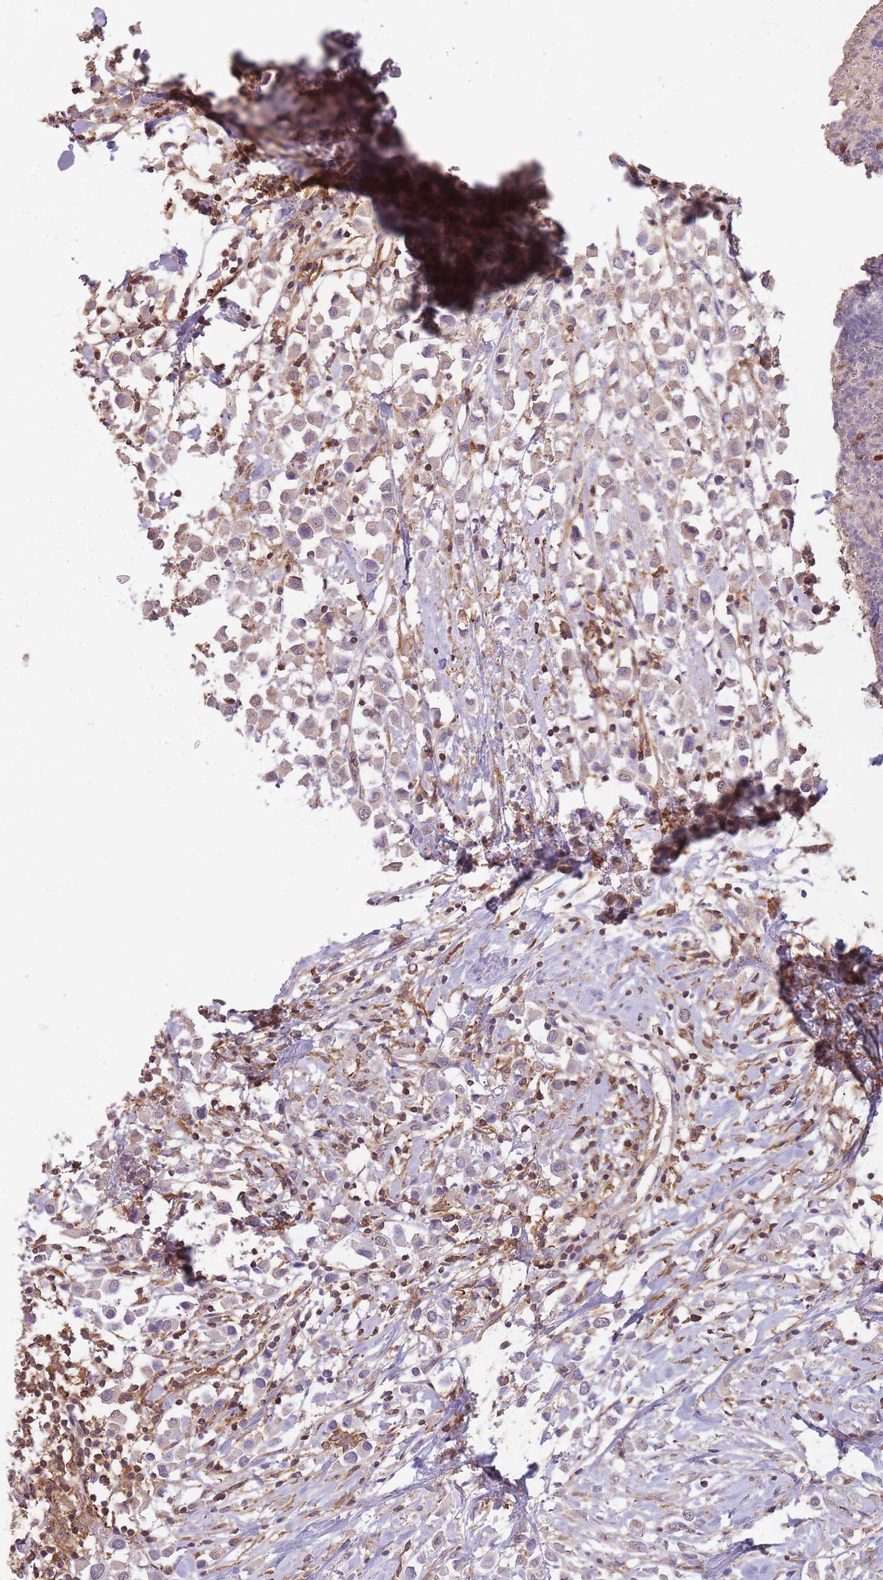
{"staining": {"intensity": "weak", "quantity": ">75%", "location": "cytoplasmic/membranous"}, "tissue": "breast cancer", "cell_type": "Tumor cells", "image_type": "cancer", "snomed": [{"axis": "morphology", "description": "Duct carcinoma"}, {"axis": "topography", "description": "Breast"}], "caption": "Immunohistochemistry (DAB (3,3'-diaminobenzidine)) staining of breast cancer (invasive ductal carcinoma) reveals weak cytoplasmic/membranous protein positivity in about >75% of tumor cells.", "gene": "GMIP", "patient": {"sex": "female", "age": 61}}